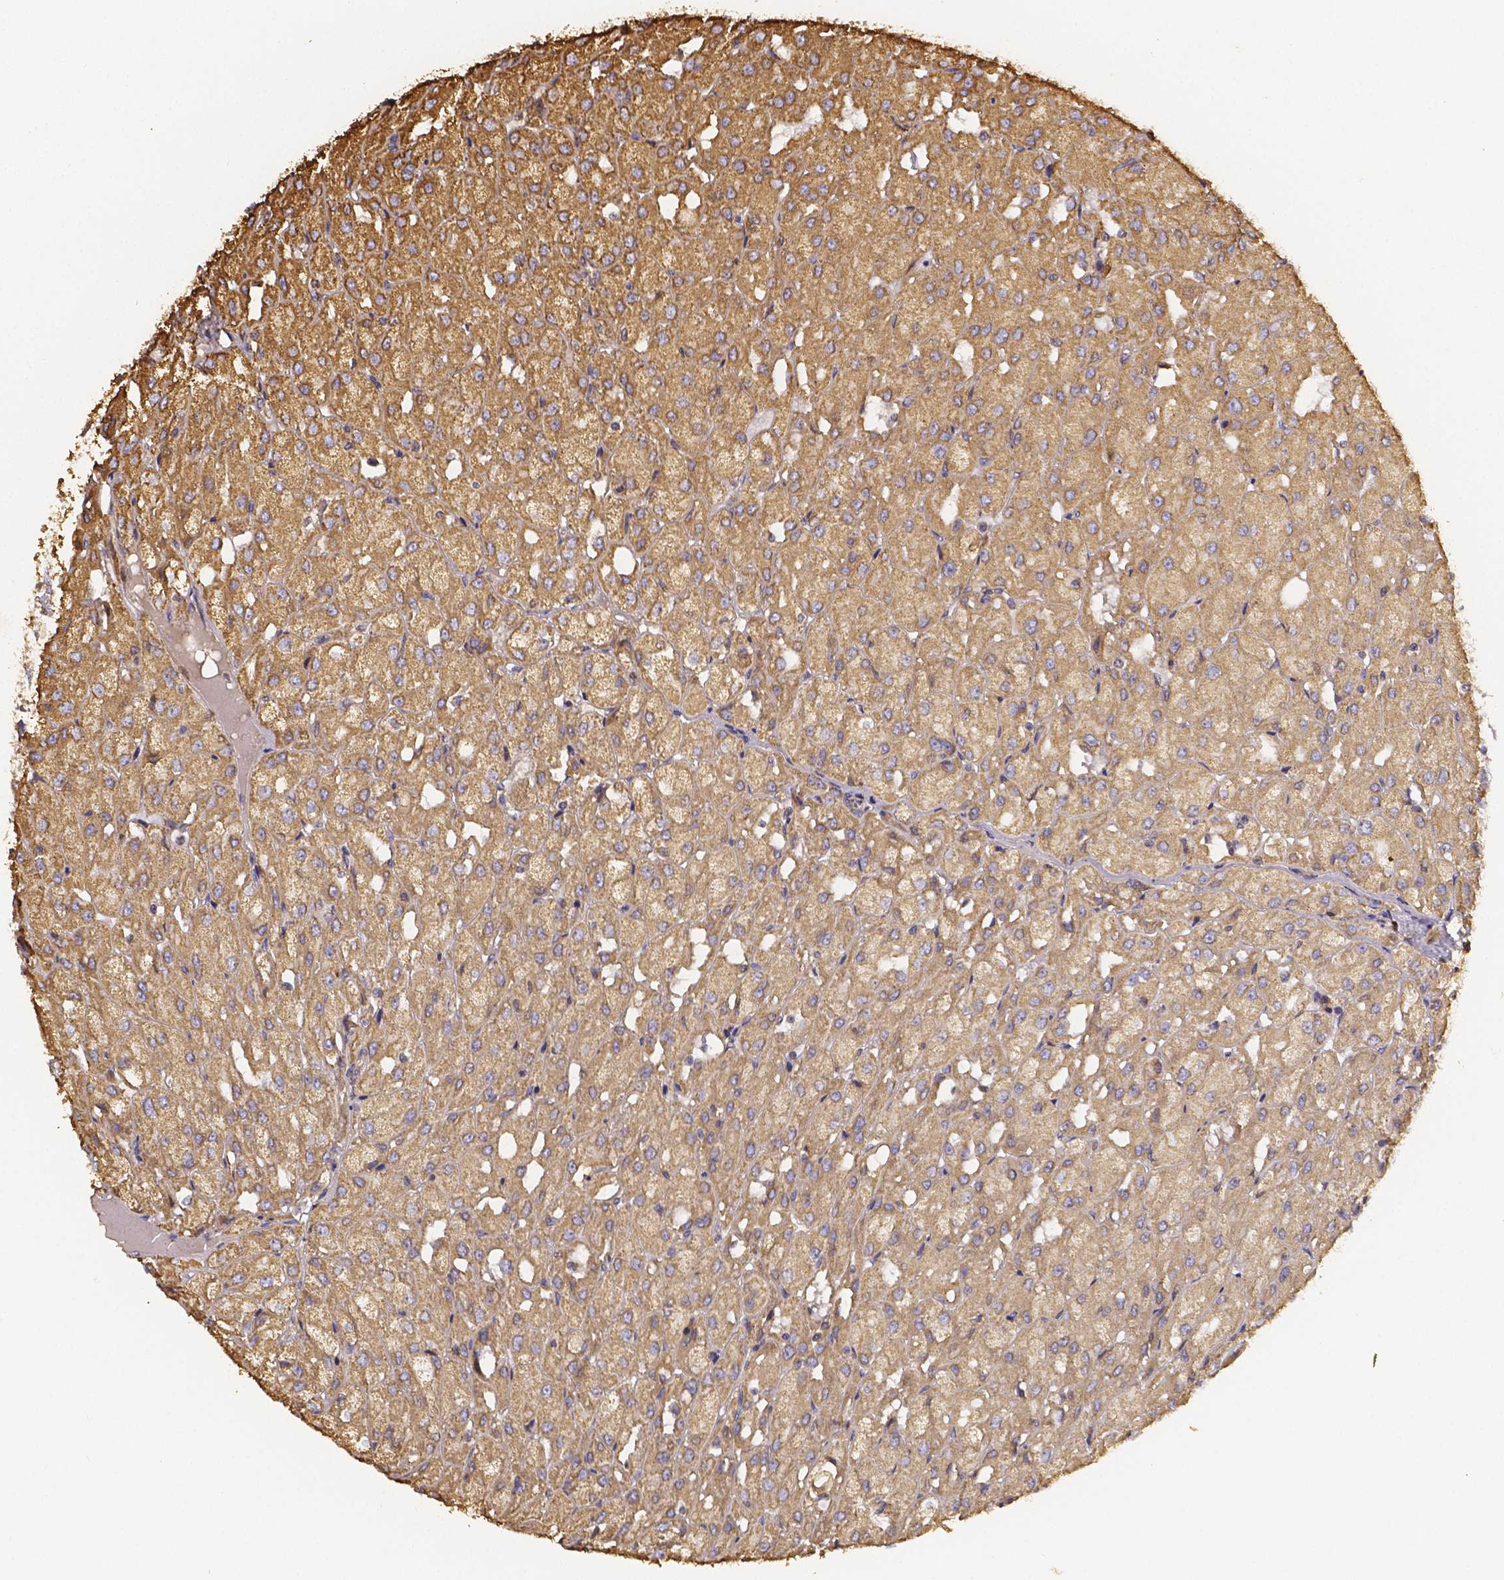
{"staining": {"intensity": "moderate", "quantity": ">75%", "location": "cytoplasmic/membranous"}, "tissue": "renal cancer", "cell_type": "Tumor cells", "image_type": "cancer", "snomed": [{"axis": "morphology", "description": "Adenocarcinoma, NOS"}, {"axis": "topography", "description": "Kidney"}], "caption": "Renal adenocarcinoma stained for a protein (brown) exhibits moderate cytoplasmic/membranous positive positivity in about >75% of tumor cells.", "gene": "SLC35D2", "patient": {"sex": "male", "age": 72}}